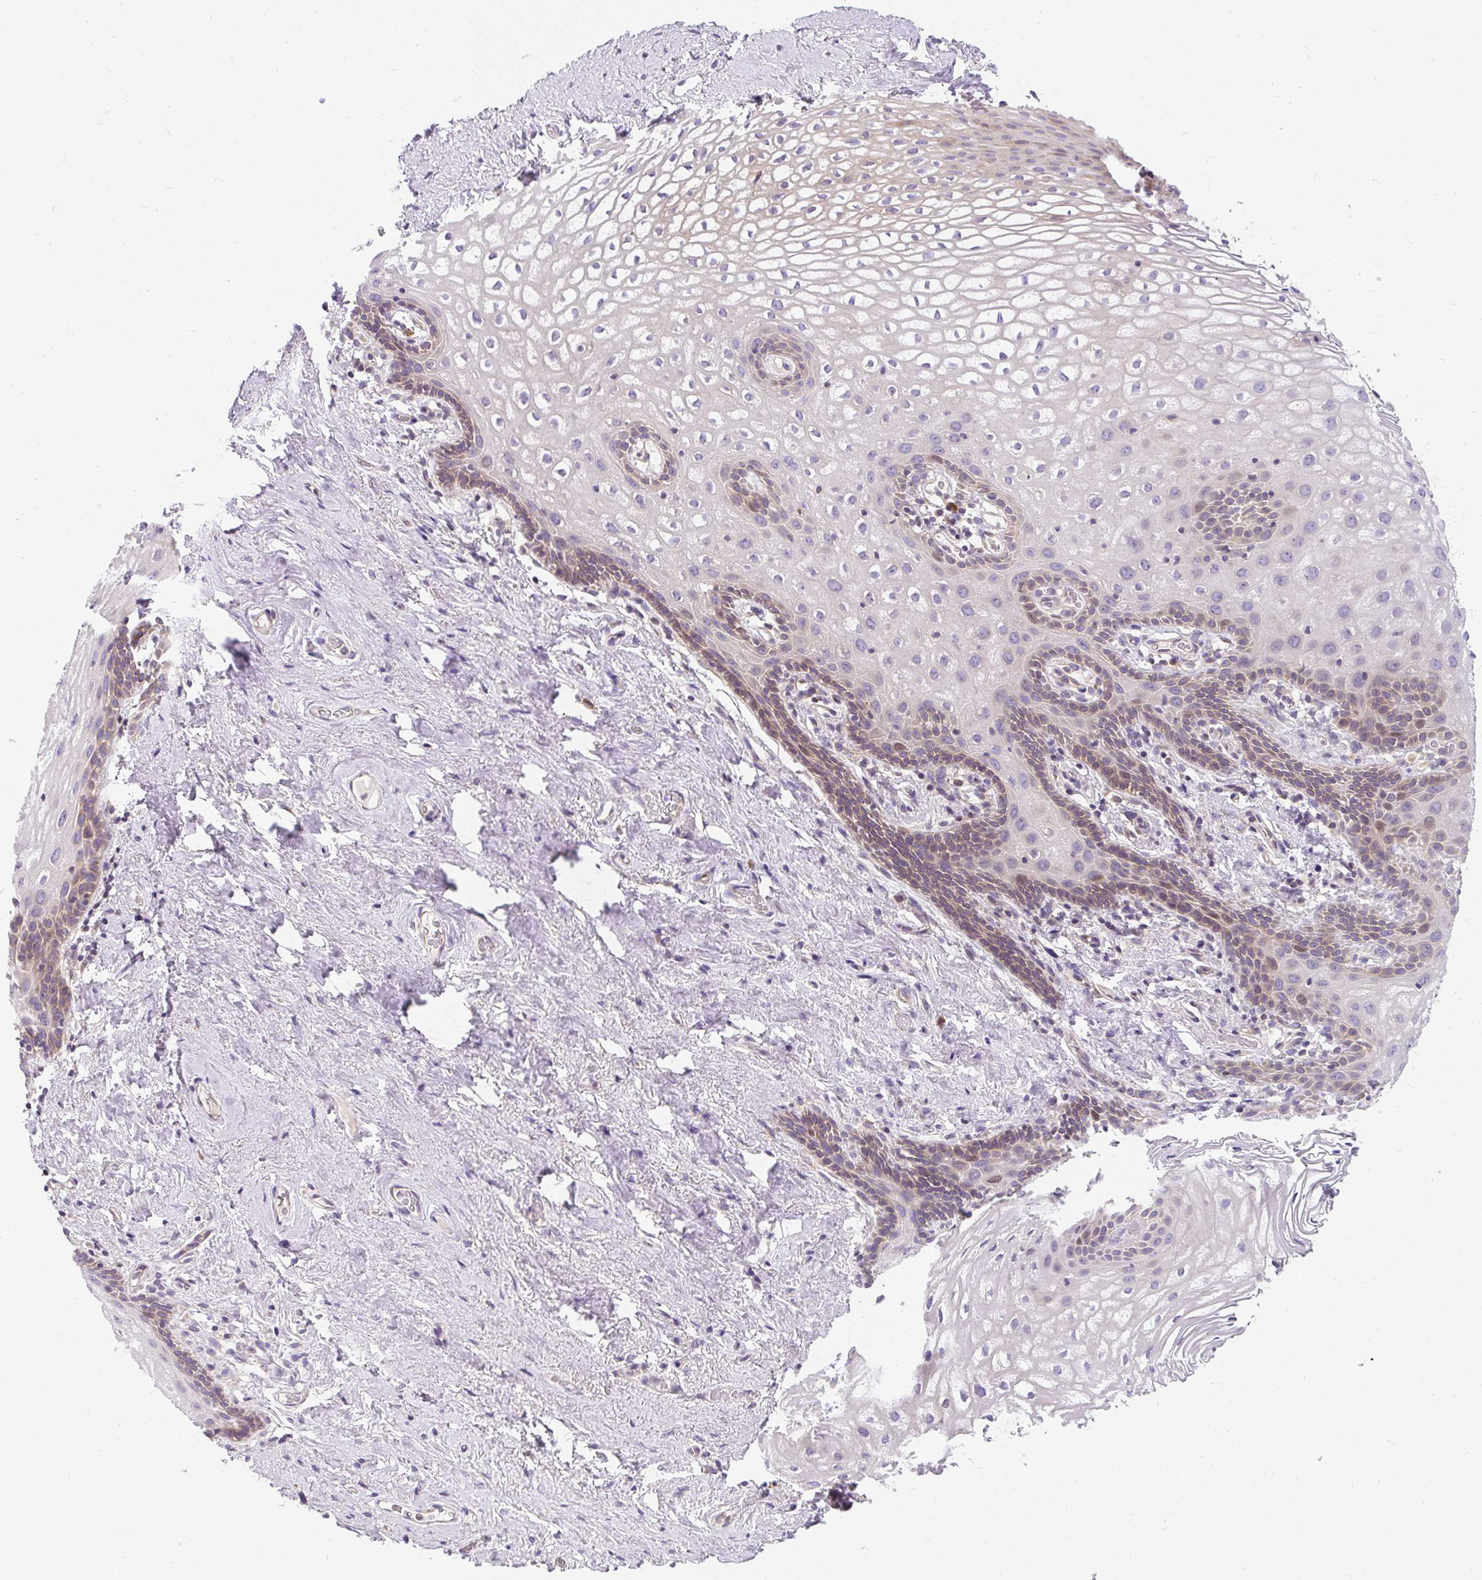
{"staining": {"intensity": "moderate", "quantity": "<25%", "location": "cytoplasmic/membranous"}, "tissue": "vagina", "cell_type": "Squamous epithelial cells", "image_type": "normal", "snomed": [{"axis": "morphology", "description": "Normal tissue, NOS"}, {"axis": "topography", "description": "Vagina"}, {"axis": "topography", "description": "Peripheral nerve tissue"}], "caption": "Immunohistochemical staining of benign vagina displays moderate cytoplasmic/membranous protein staining in about <25% of squamous epithelial cells.", "gene": "CYP20A1", "patient": {"sex": "female", "age": 71}}